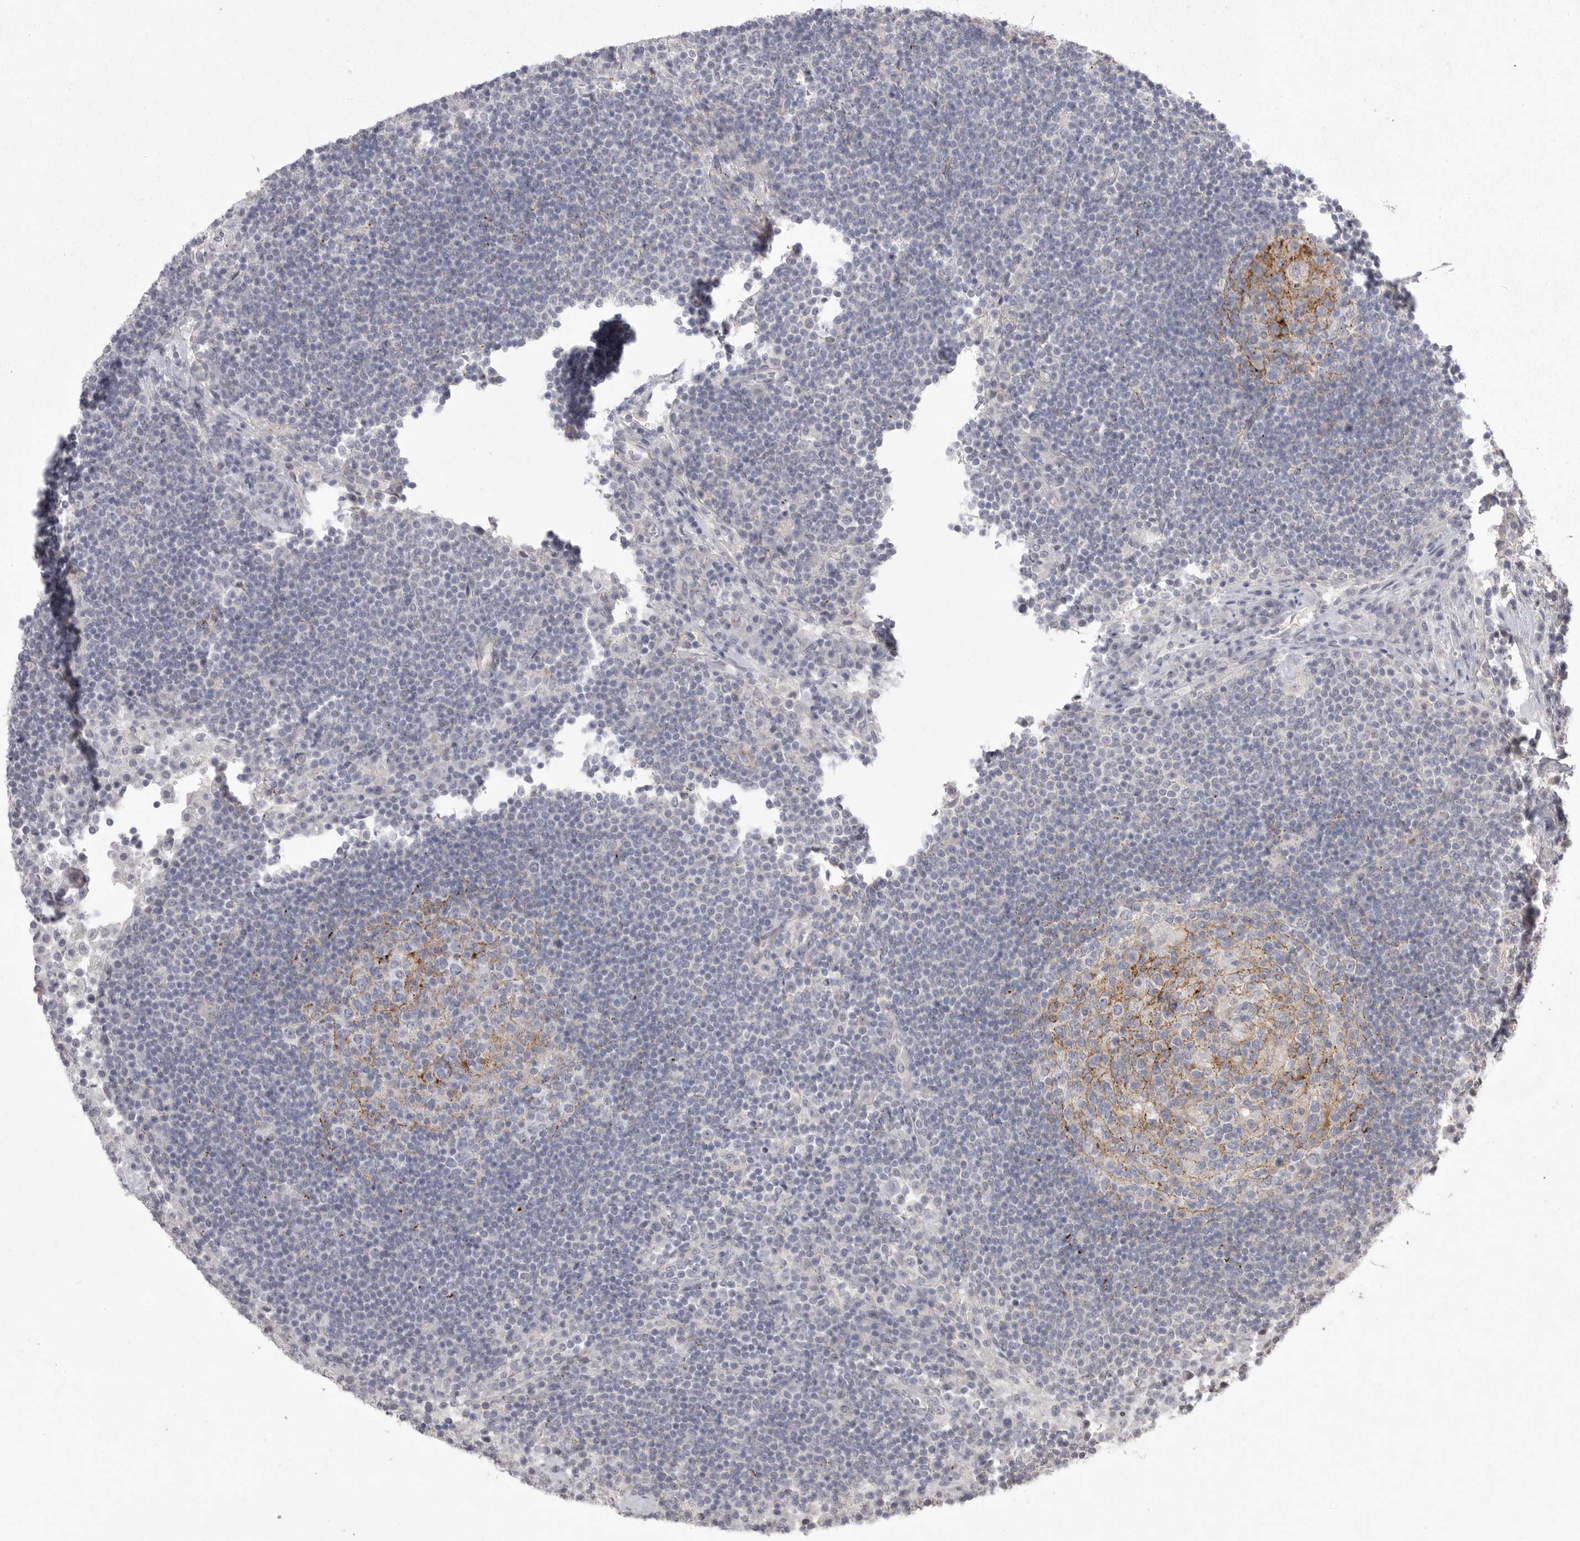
{"staining": {"intensity": "strong", "quantity": "<25%", "location": "cytoplasmic/membranous"}, "tissue": "lymph node", "cell_type": "Germinal center cells", "image_type": "normal", "snomed": [{"axis": "morphology", "description": "Normal tissue, NOS"}, {"axis": "topography", "description": "Lymph node"}], "caption": "About <25% of germinal center cells in normal human lymph node display strong cytoplasmic/membranous protein positivity as visualized by brown immunohistochemical staining.", "gene": "VANGL2", "patient": {"sex": "female", "age": 53}}